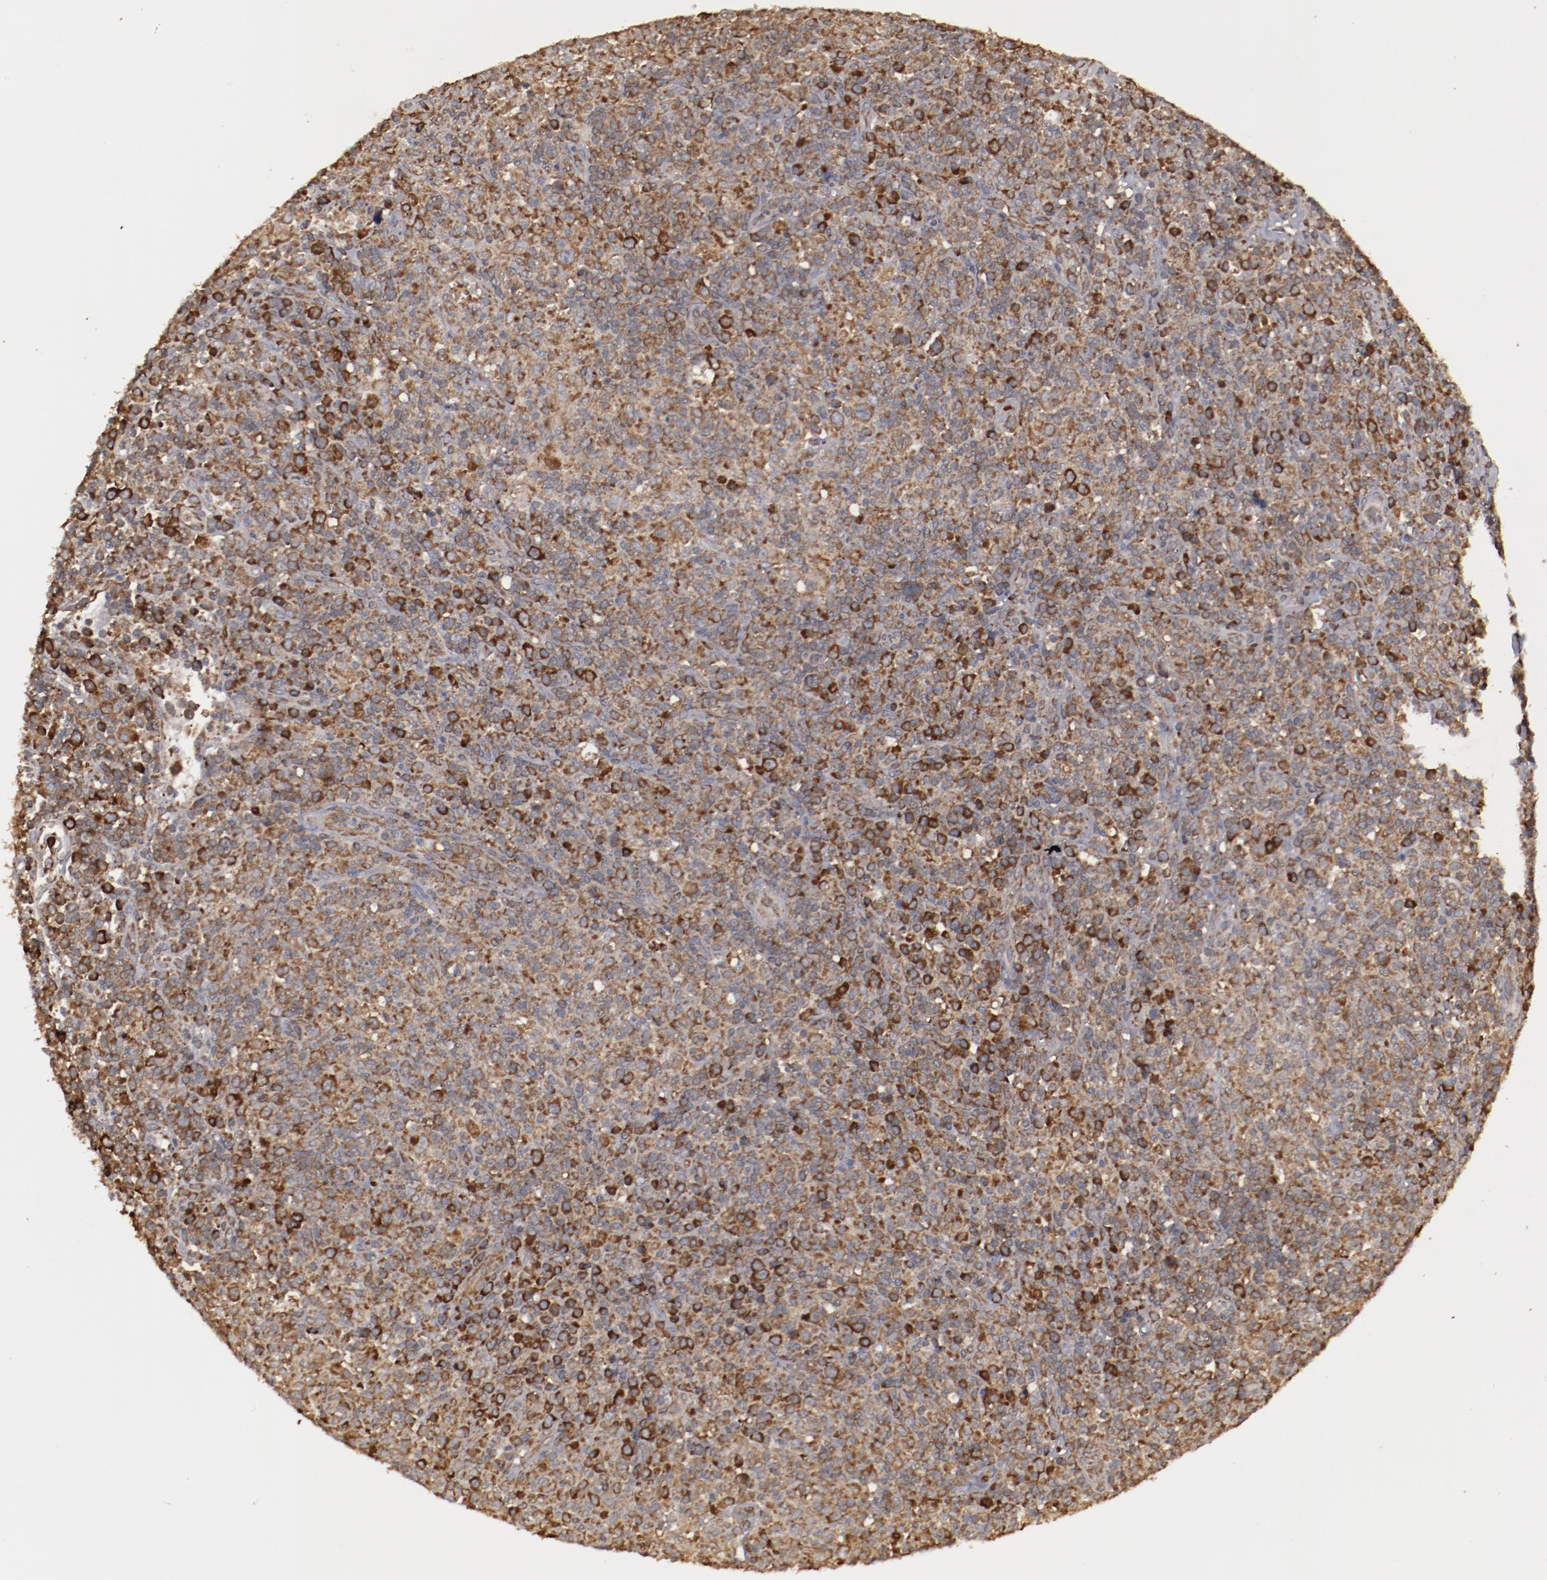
{"staining": {"intensity": "moderate", "quantity": ">75%", "location": "cytoplasmic/membranous"}, "tissue": "lymphoma", "cell_type": "Tumor cells", "image_type": "cancer", "snomed": [{"axis": "morphology", "description": "Hodgkin's disease, NOS"}, {"axis": "topography", "description": "Lymph node"}], "caption": "Brown immunohistochemical staining in Hodgkin's disease shows moderate cytoplasmic/membranous expression in about >75% of tumor cells.", "gene": "RPS4Y1", "patient": {"sex": "male", "age": 65}}